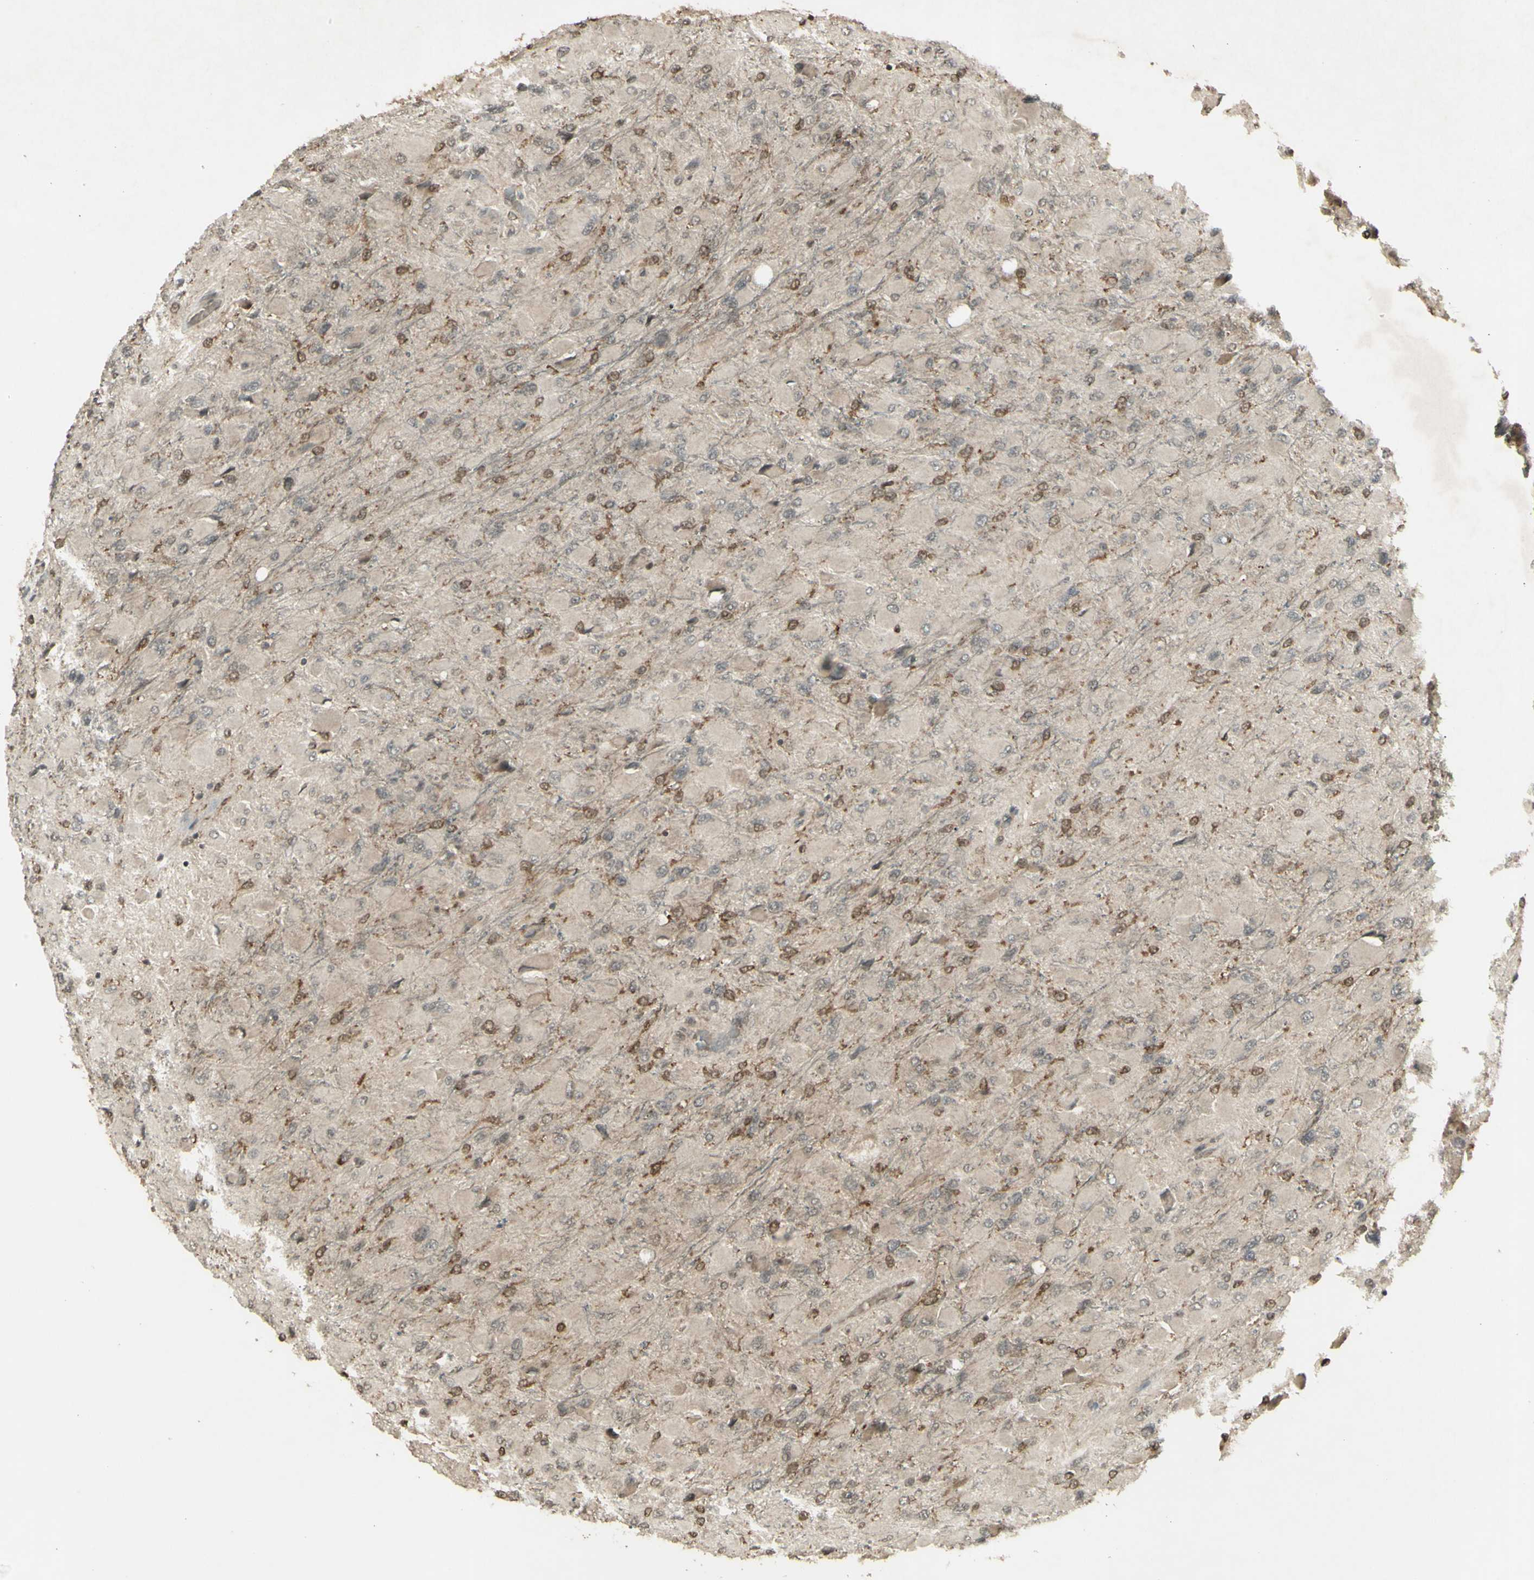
{"staining": {"intensity": "weak", "quantity": ">75%", "location": "cytoplasmic/membranous"}, "tissue": "glioma", "cell_type": "Tumor cells", "image_type": "cancer", "snomed": [{"axis": "morphology", "description": "Glioma, malignant, High grade"}, {"axis": "topography", "description": "Cerebral cortex"}], "caption": "Protein staining of malignant glioma (high-grade) tissue demonstrates weak cytoplasmic/membranous expression in about >75% of tumor cells. (Stains: DAB in brown, nuclei in blue, Microscopy: brightfield microscopy at high magnification).", "gene": "BLNK", "patient": {"sex": "female", "age": 36}}